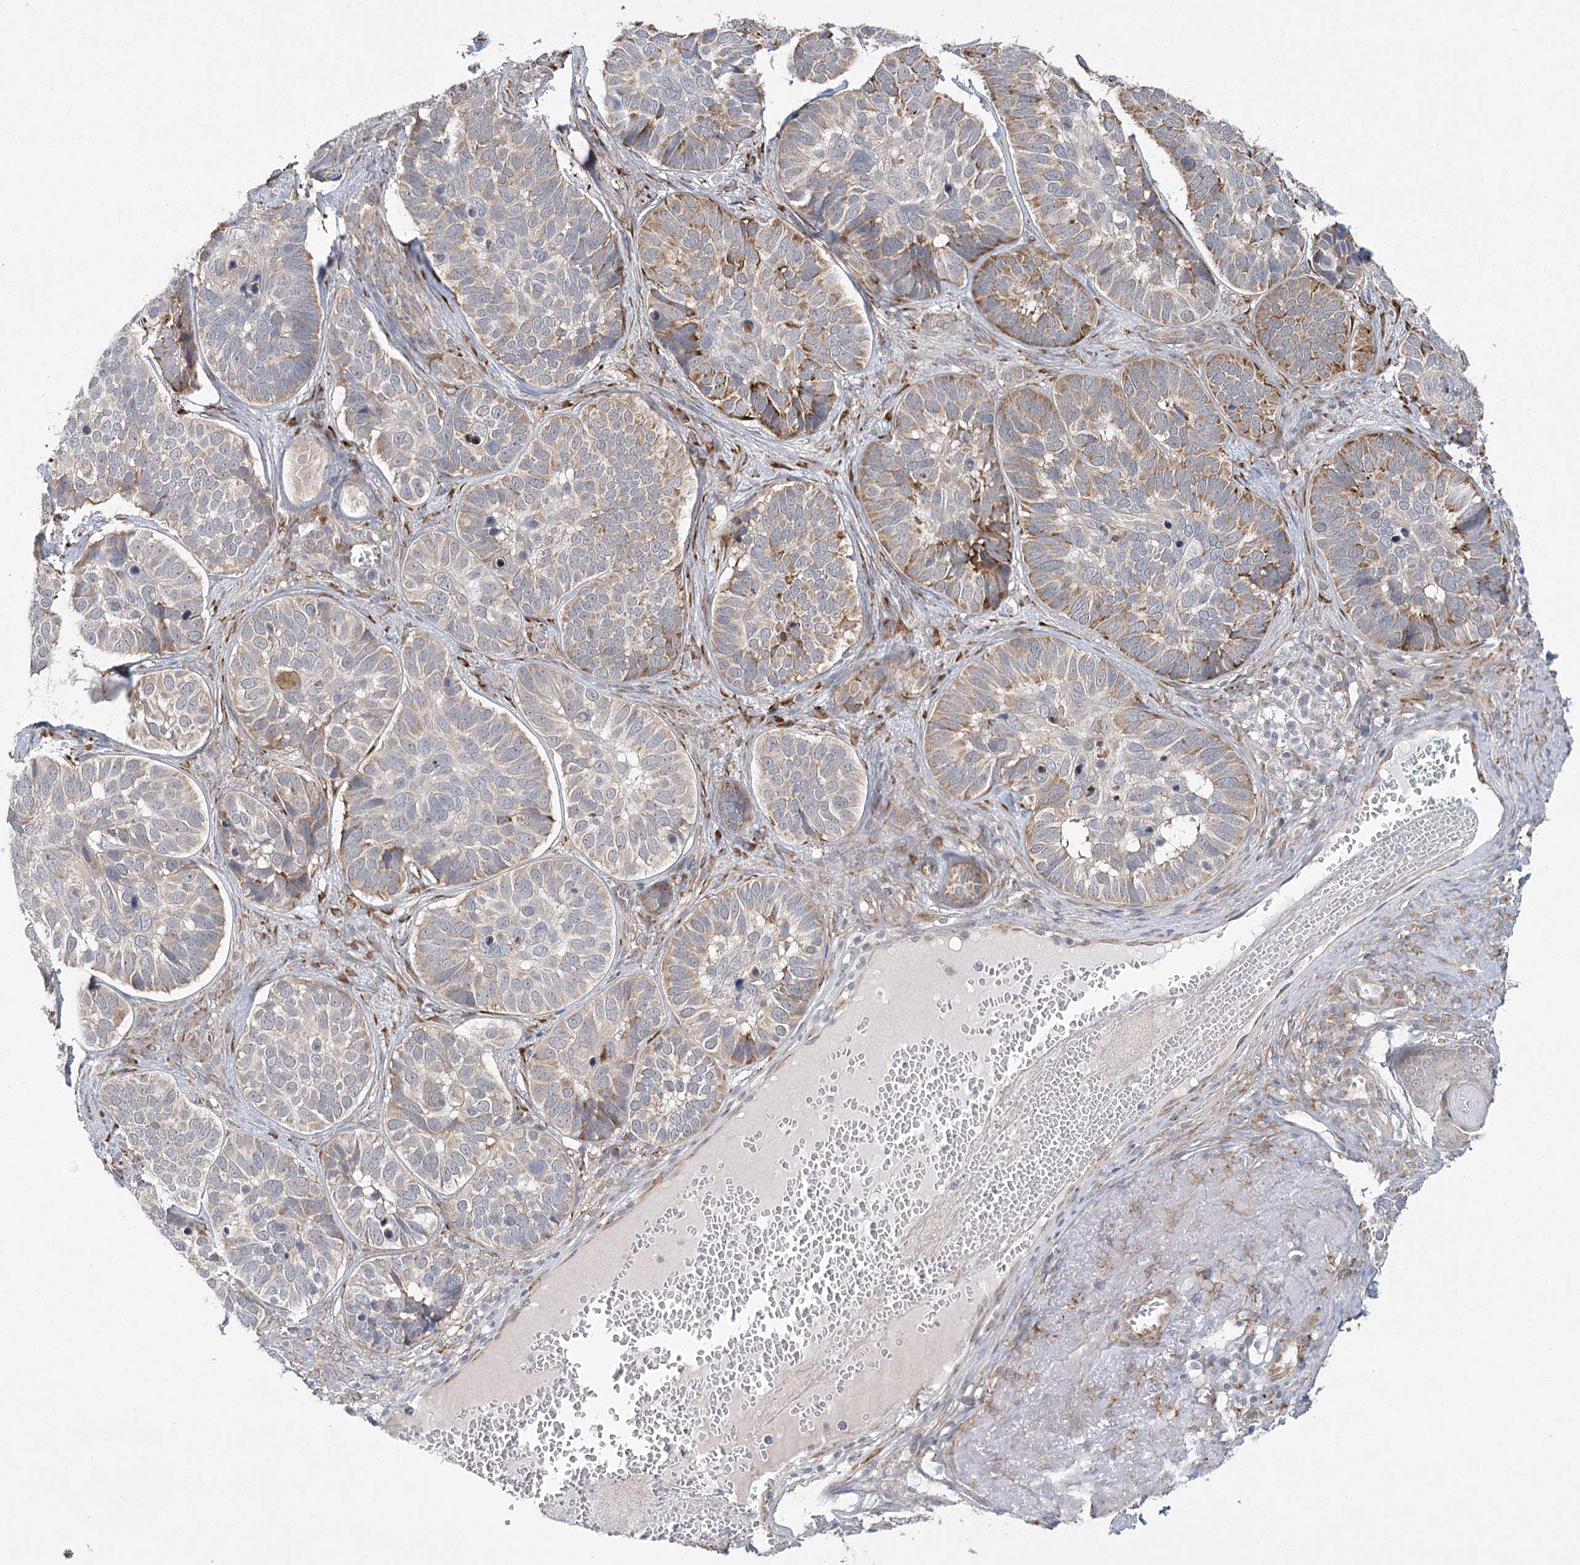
{"staining": {"intensity": "moderate", "quantity": "<25%", "location": "cytoplasmic/membranous"}, "tissue": "skin cancer", "cell_type": "Tumor cells", "image_type": "cancer", "snomed": [{"axis": "morphology", "description": "Basal cell carcinoma"}, {"axis": "topography", "description": "Skin"}], "caption": "A micrograph showing moderate cytoplasmic/membranous expression in about <25% of tumor cells in skin basal cell carcinoma, as visualized by brown immunohistochemical staining.", "gene": "MED28", "patient": {"sex": "male", "age": 62}}